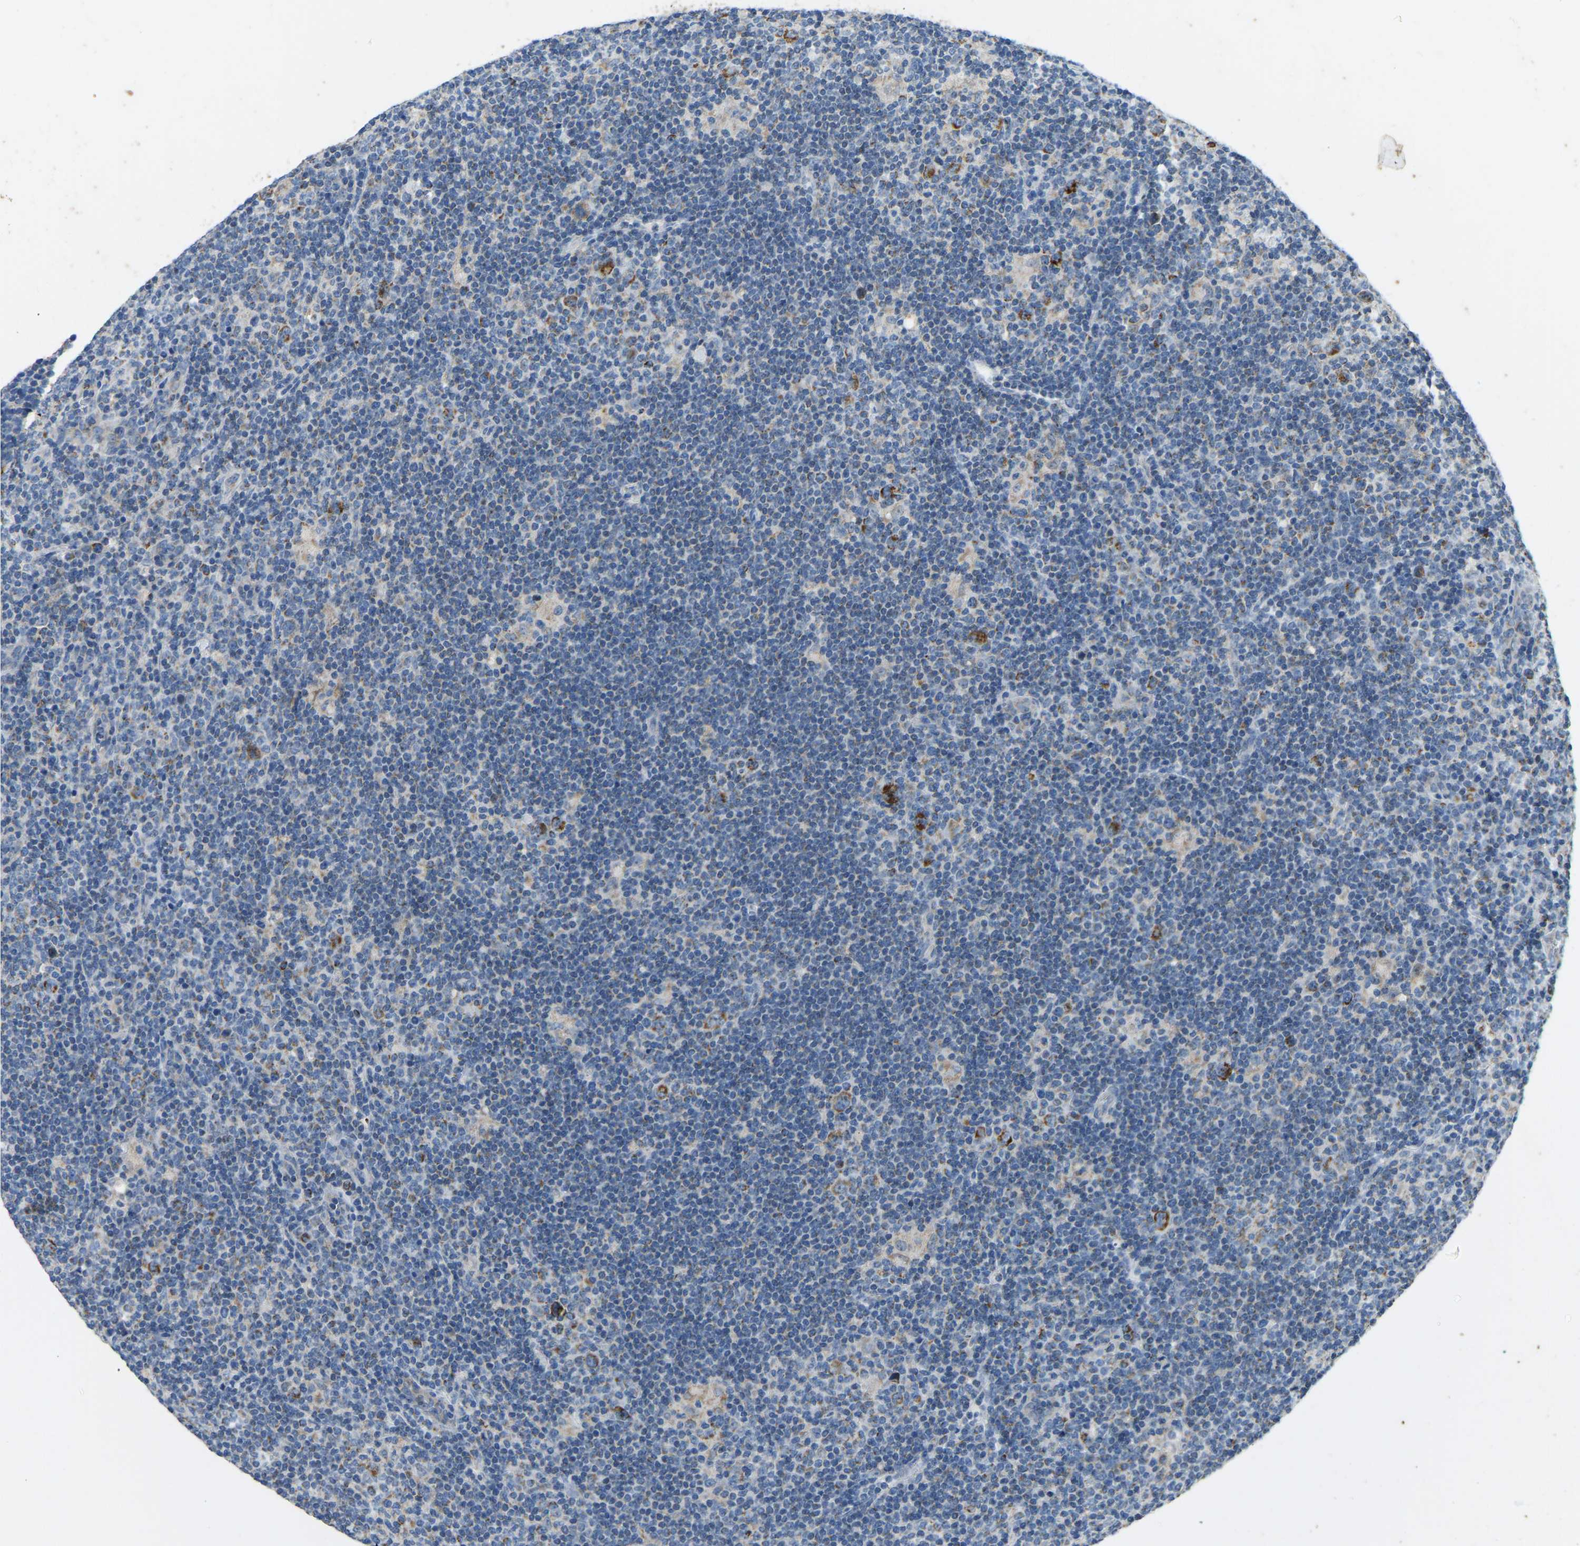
{"staining": {"intensity": "moderate", "quantity": ">75%", "location": "cytoplasmic/membranous"}, "tissue": "lymphoma", "cell_type": "Tumor cells", "image_type": "cancer", "snomed": [{"axis": "morphology", "description": "Hodgkin's disease, NOS"}, {"axis": "topography", "description": "Lymph node"}], "caption": "Tumor cells demonstrate medium levels of moderate cytoplasmic/membranous staining in about >75% of cells in Hodgkin's disease. (Stains: DAB (3,3'-diaminobenzidine) in brown, nuclei in blue, Microscopy: brightfield microscopy at high magnification).", "gene": "ZNF200", "patient": {"sex": "female", "age": 57}}